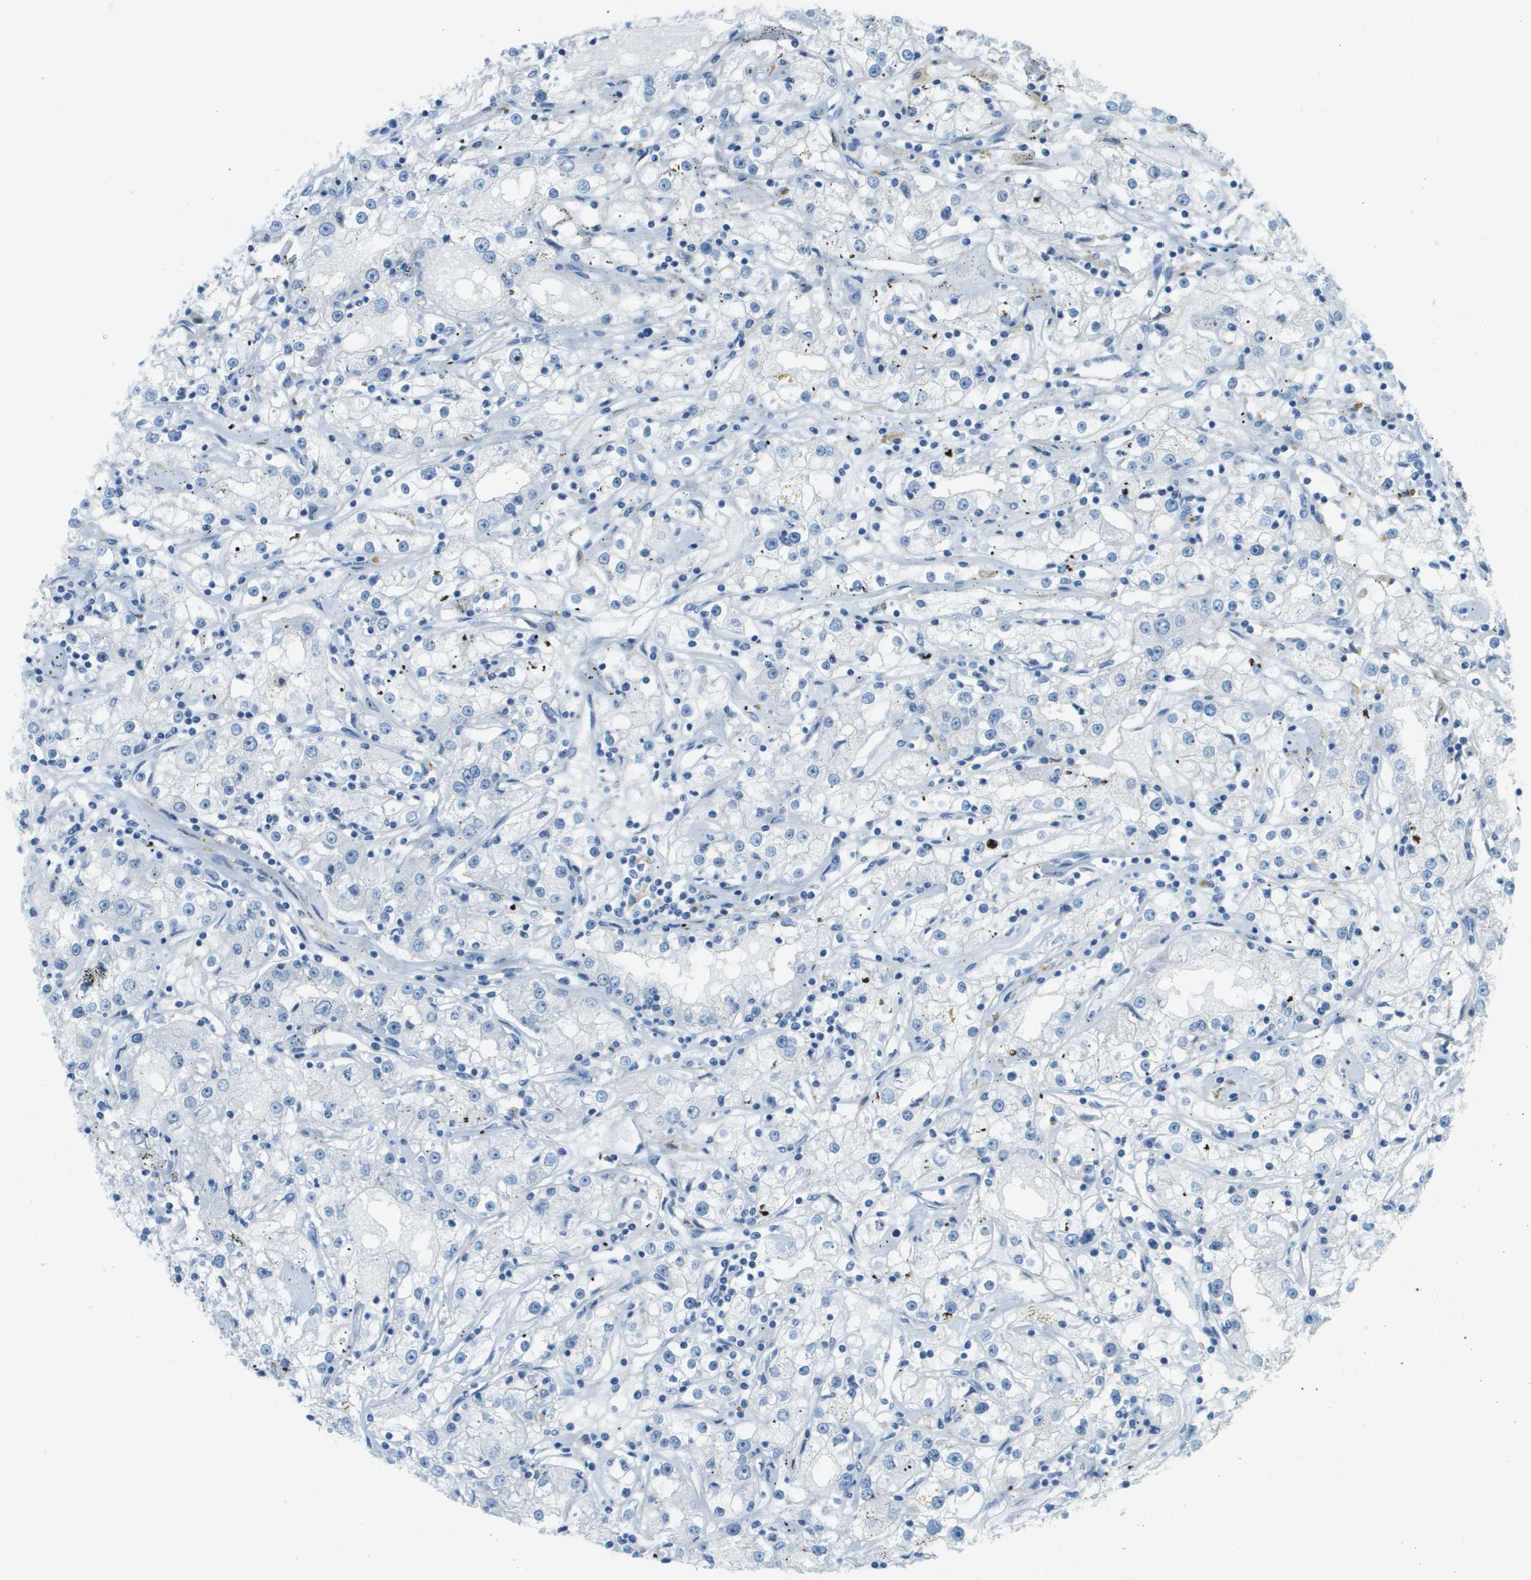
{"staining": {"intensity": "negative", "quantity": "none", "location": "none"}, "tissue": "renal cancer", "cell_type": "Tumor cells", "image_type": "cancer", "snomed": [{"axis": "morphology", "description": "Adenocarcinoma, NOS"}, {"axis": "topography", "description": "Kidney"}], "caption": "Immunohistochemical staining of renal adenocarcinoma reveals no significant staining in tumor cells.", "gene": "DCN", "patient": {"sex": "male", "age": 56}}